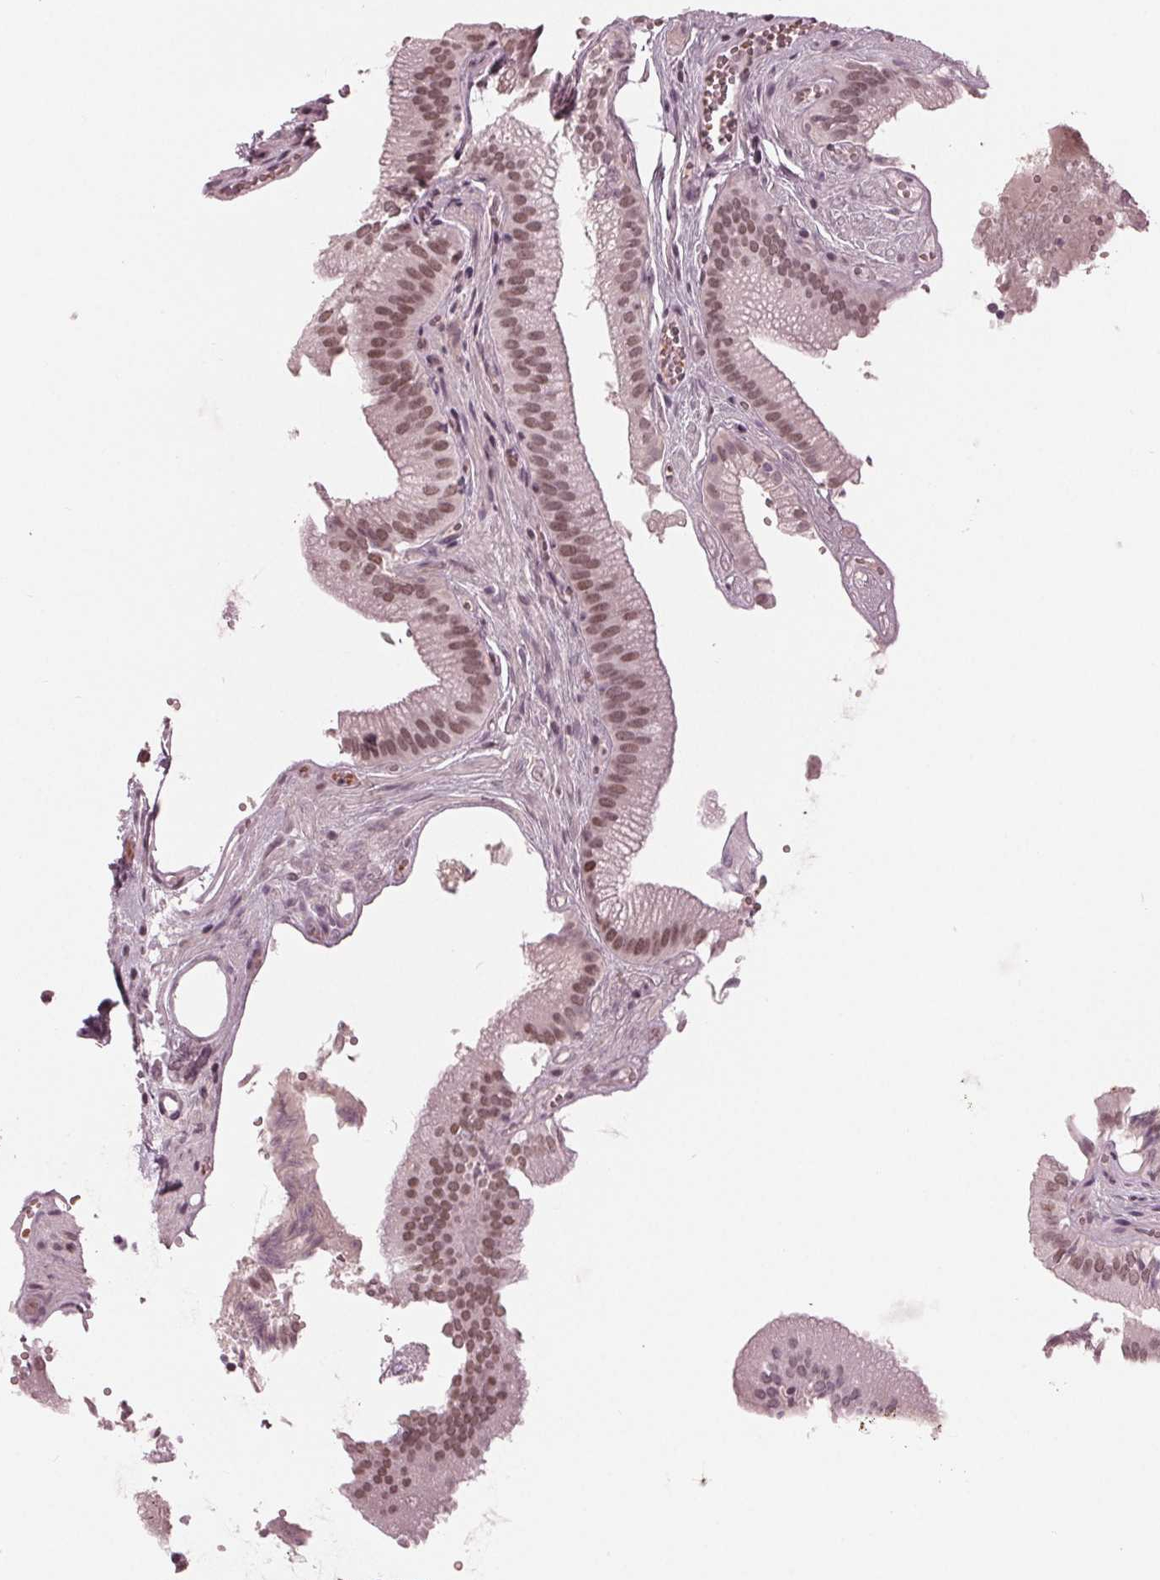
{"staining": {"intensity": "moderate", "quantity": ">75%", "location": "nuclear"}, "tissue": "gallbladder", "cell_type": "Glandular cells", "image_type": "normal", "snomed": [{"axis": "morphology", "description": "Normal tissue, NOS"}, {"axis": "topography", "description": "Gallbladder"}, {"axis": "topography", "description": "Peripheral nerve tissue"}], "caption": "Protein positivity by IHC shows moderate nuclear staining in approximately >75% of glandular cells in benign gallbladder. (DAB IHC, brown staining for protein, blue staining for nuclei).", "gene": "DNMT3L", "patient": {"sex": "male", "age": 17}}